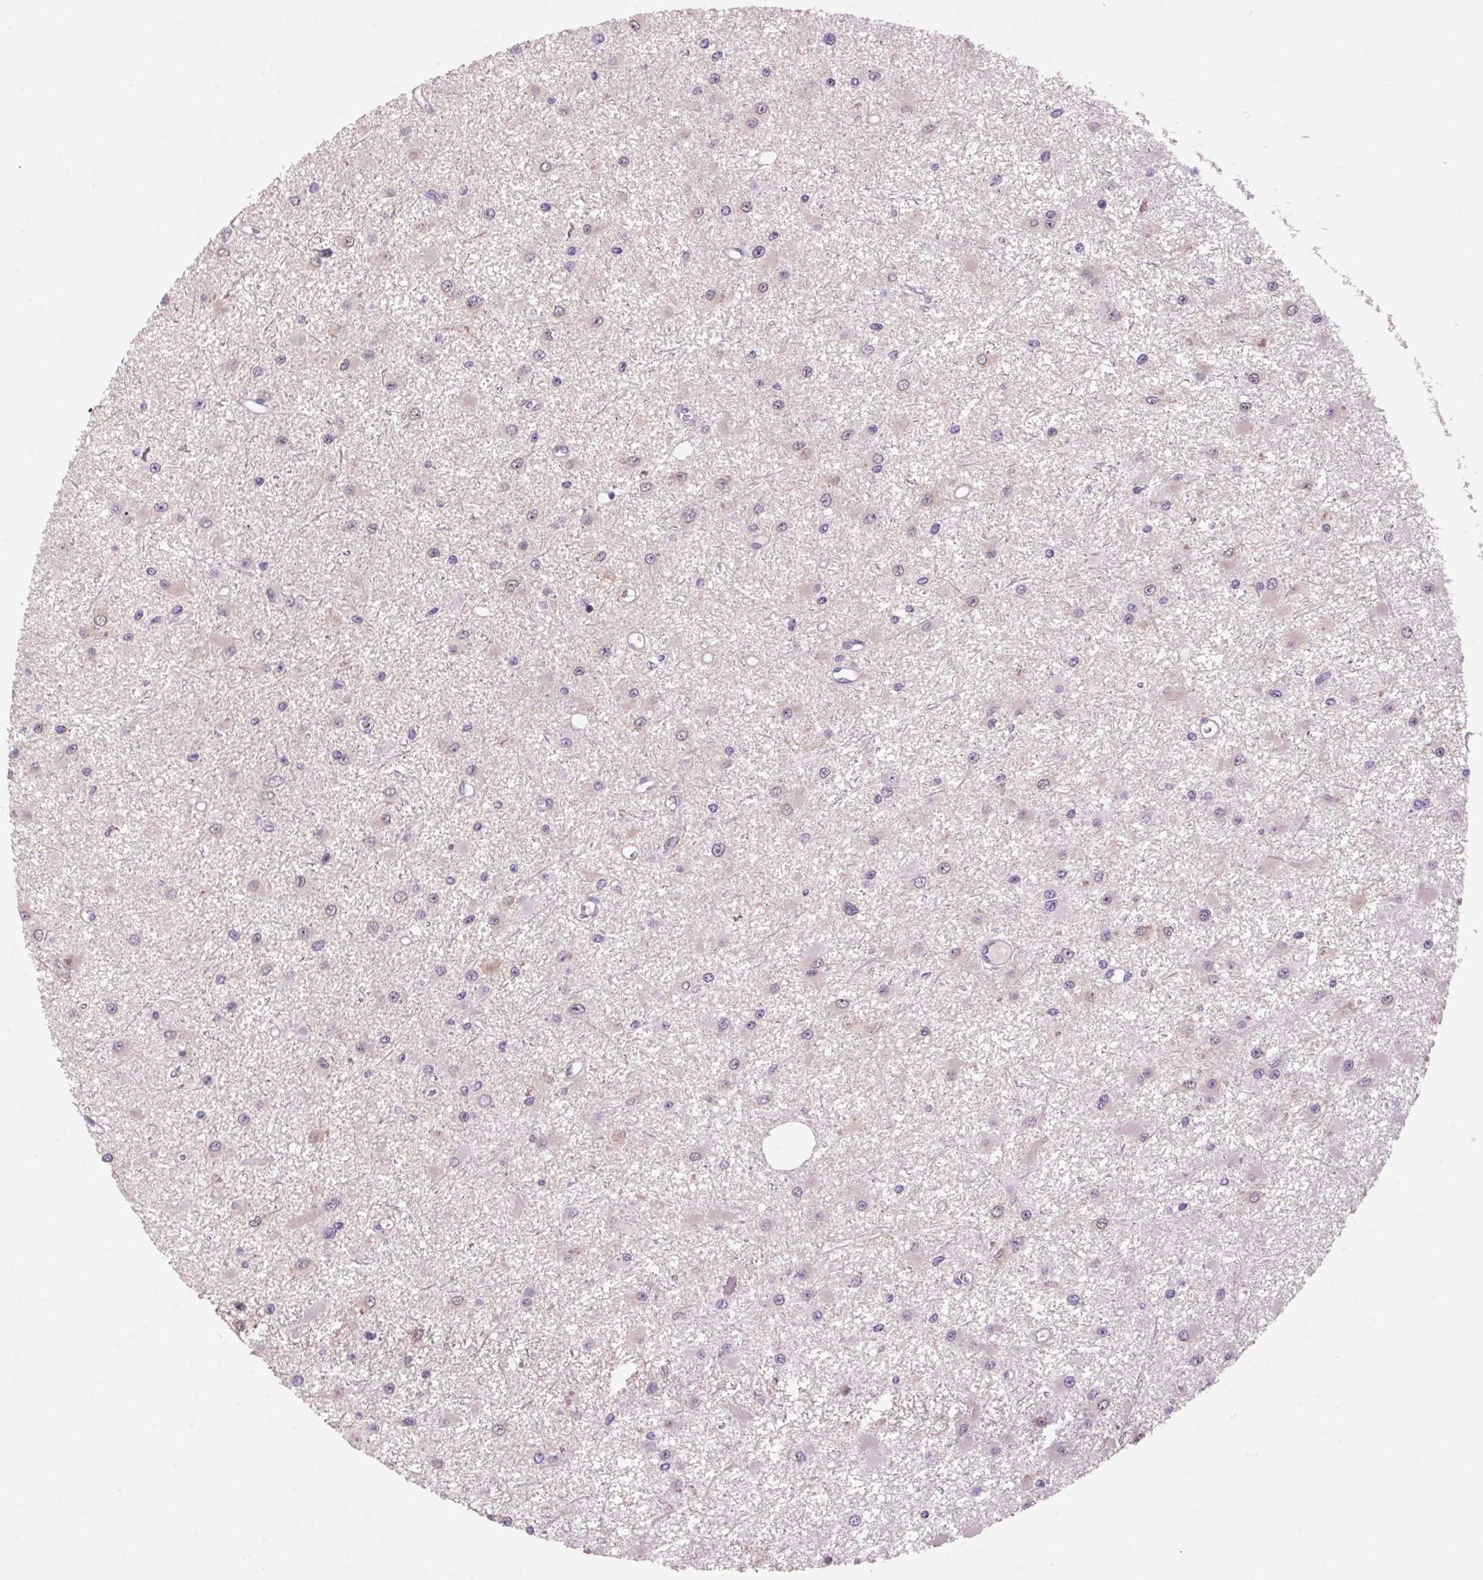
{"staining": {"intensity": "negative", "quantity": "none", "location": "none"}, "tissue": "glioma", "cell_type": "Tumor cells", "image_type": "cancer", "snomed": [{"axis": "morphology", "description": "Glioma, malignant, High grade"}, {"axis": "topography", "description": "Brain"}], "caption": "Protein analysis of glioma displays no significant staining in tumor cells.", "gene": "PPP1R1A", "patient": {"sex": "male", "age": 54}}